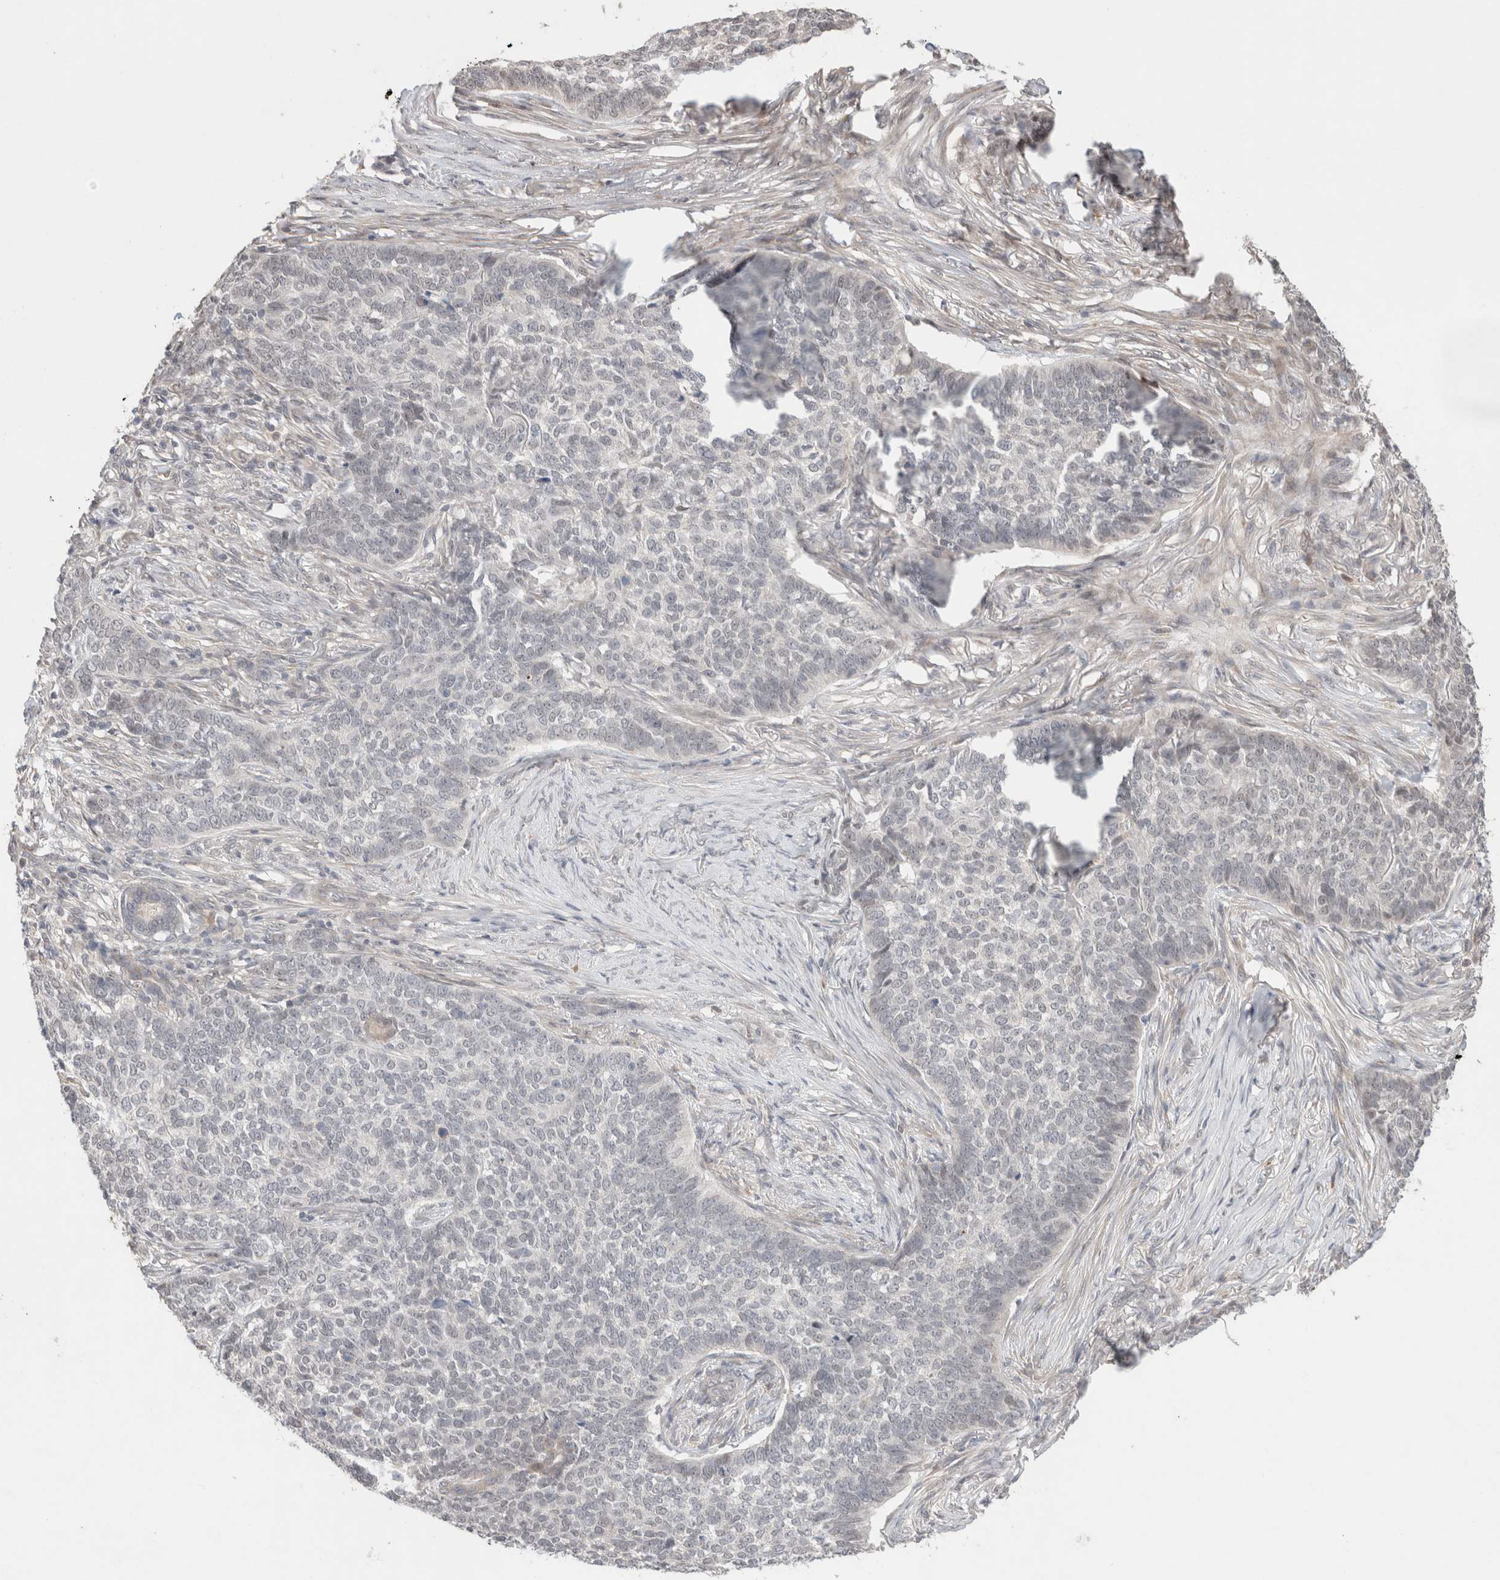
{"staining": {"intensity": "negative", "quantity": "none", "location": "none"}, "tissue": "skin cancer", "cell_type": "Tumor cells", "image_type": "cancer", "snomed": [{"axis": "morphology", "description": "Basal cell carcinoma"}, {"axis": "topography", "description": "Skin"}], "caption": "DAB immunohistochemical staining of skin basal cell carcinoma shows no significant expression in tumor cells. The staining was performed using DAB (3,3'-diaminobenzidine) to visualize the protein expression in brown, while the nuclei were stained in blue with hematoxylin (Magnification: 20x).", "gene": "SYDE2", "patient": {"sex": "male", "age": 85}}